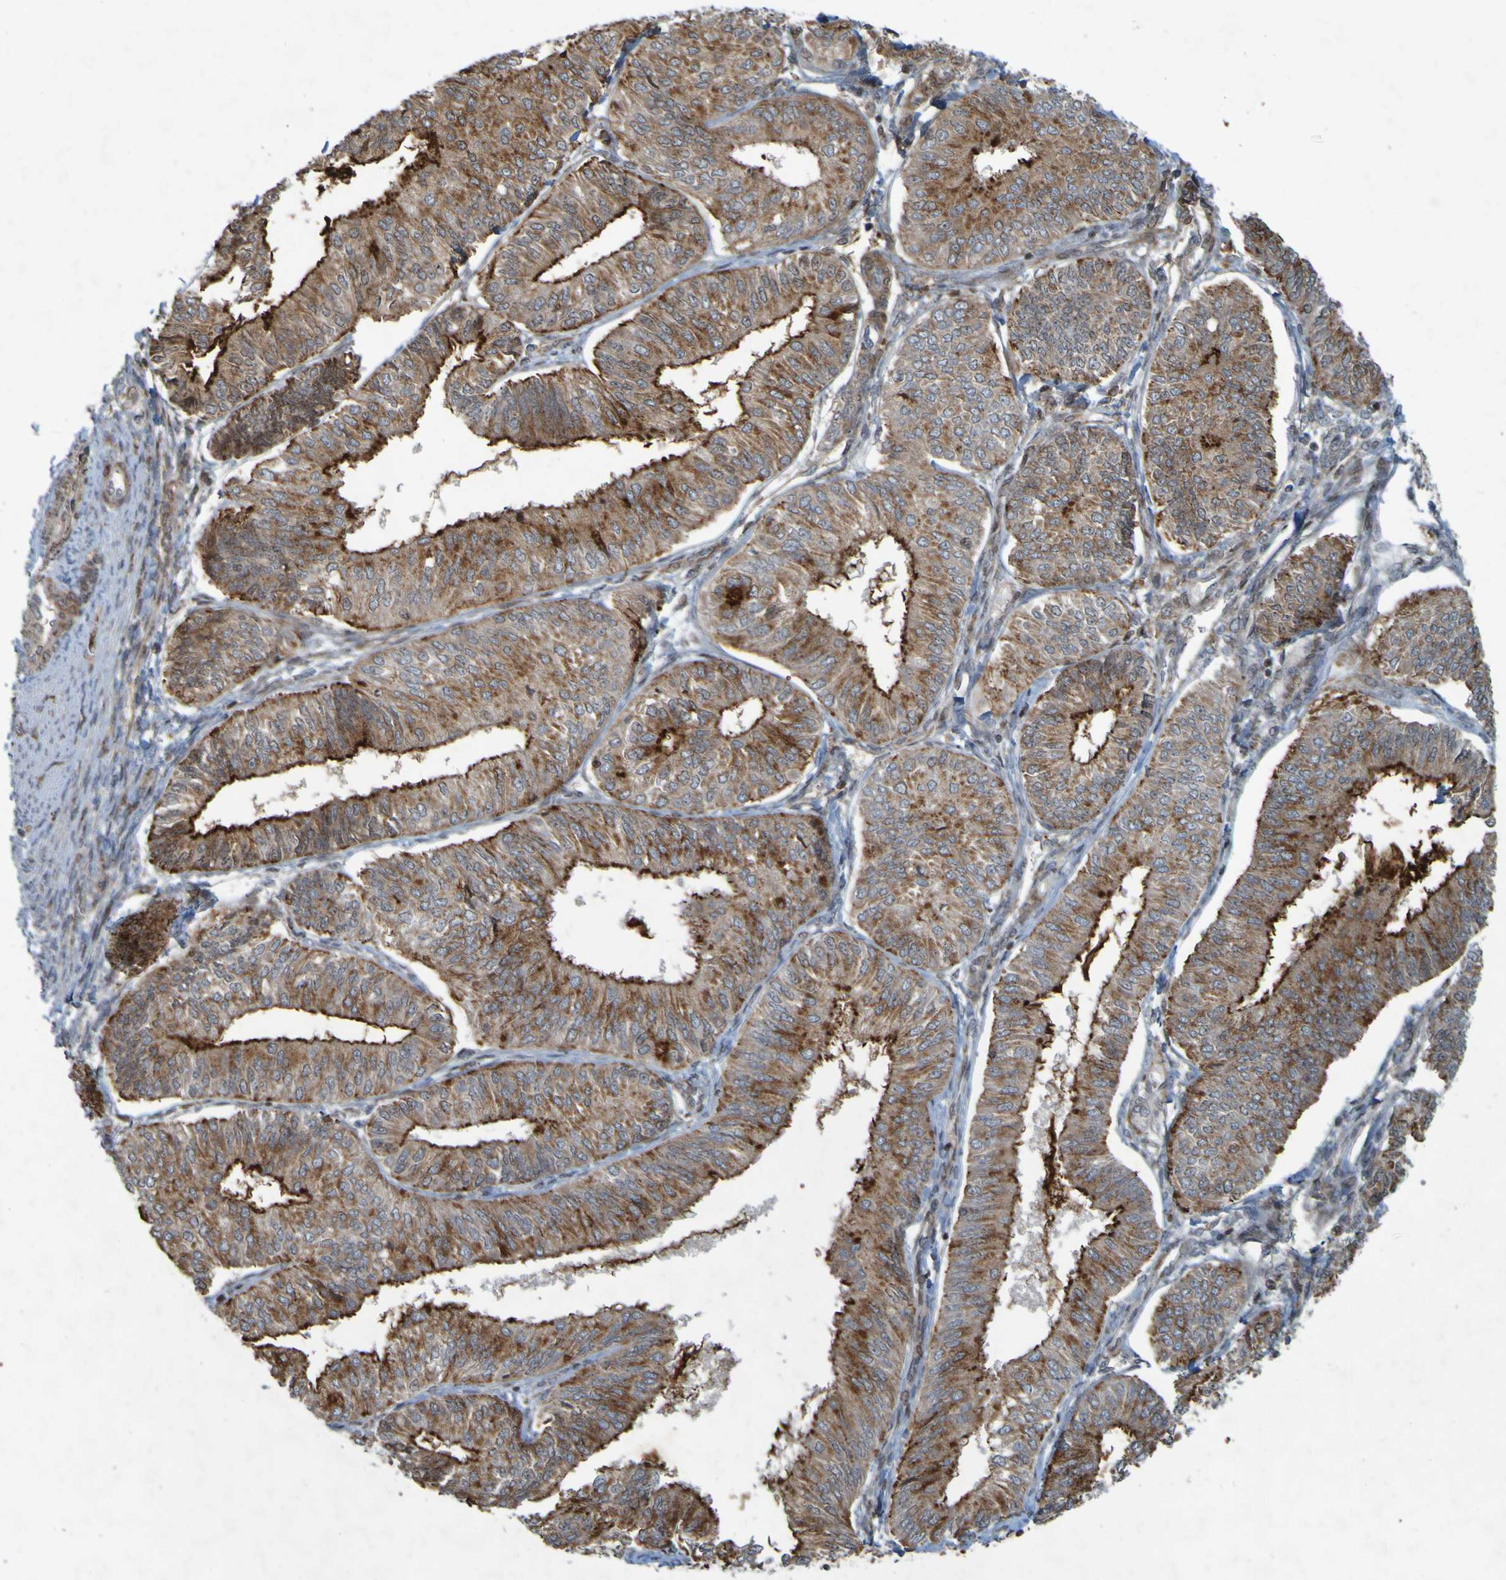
{"staining": {"intensity": "strong", "quantity": ">75%", "location": "cytoplasmic/membranous"}, "tissue": "endometrial cancer", "cell_type": "Tumor cells", "image_type": "cancer", "snomed": [{"axis": "morphology", "description": "Adenocarcinoma, NOS"}, {"axis": "topography", "description": "Endometrium"}], "caption": "The micrograph demonstrates immunohistochemical staining of endometrial adenocarcinoma. There is strong cytoplasmic/membranous staining is appreciated in approximately >75% of tumor cells.", "gene": "GUCY1A1", "patient": {"sex": "female", "age": 58}}